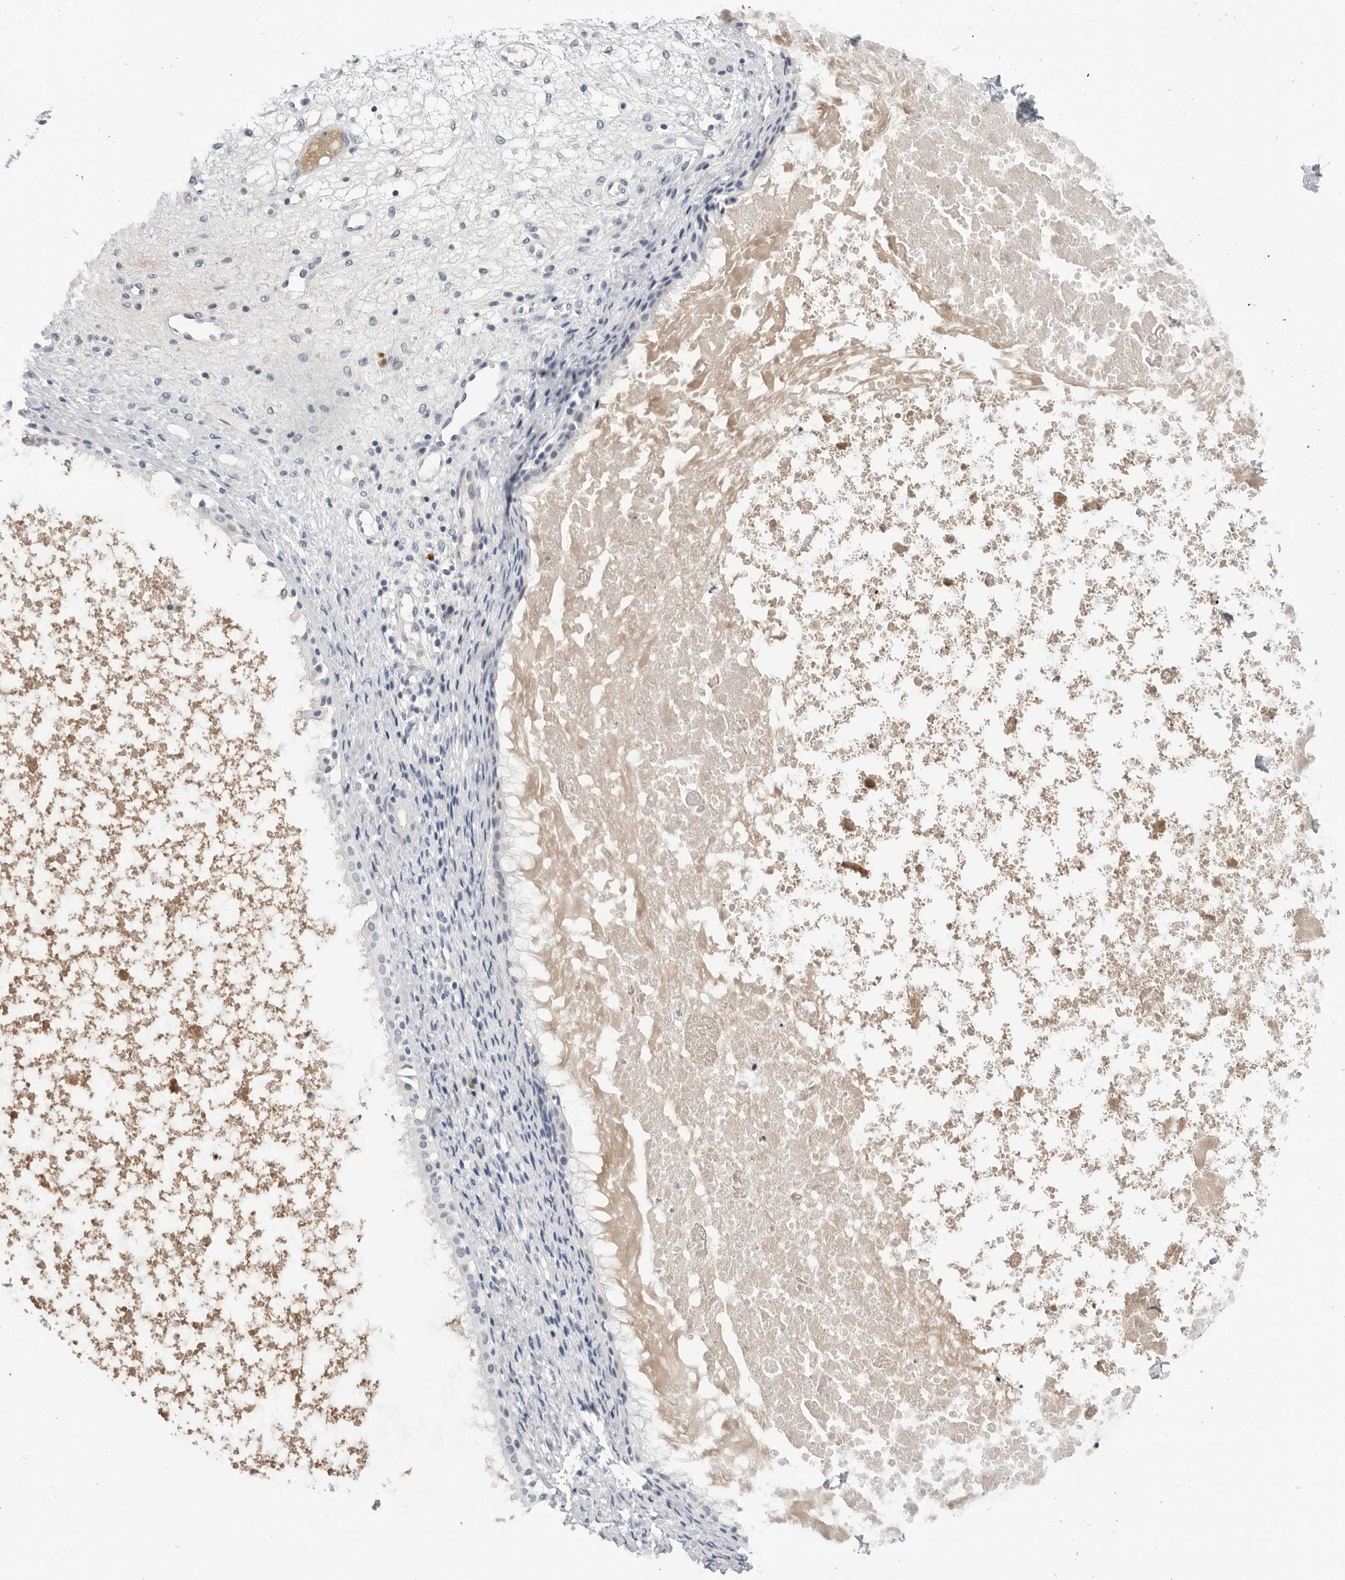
{"staining": {"intensity": "negative", "quantity": "none", "location": "none"}, "tissue": "nasopharynx", "cell_type": "Respiratory epithelial cells", "image_type": "normal", "snomed": [{"axis": "morphology", "description": "Normal tissue, NOS"}, {"axis": "topography", "description": "Nasopharynx"}], "caption": "High magnification brightfield microscopy of benign nasopharynx stained with DAB (brown) and counterstained with hematoxylin (blue): respiratory epithelial cells show no significant expression. Nuclei are stained in blue.", "gene": "ZNF502", "patient": {"sex": "male", "age": 22}}